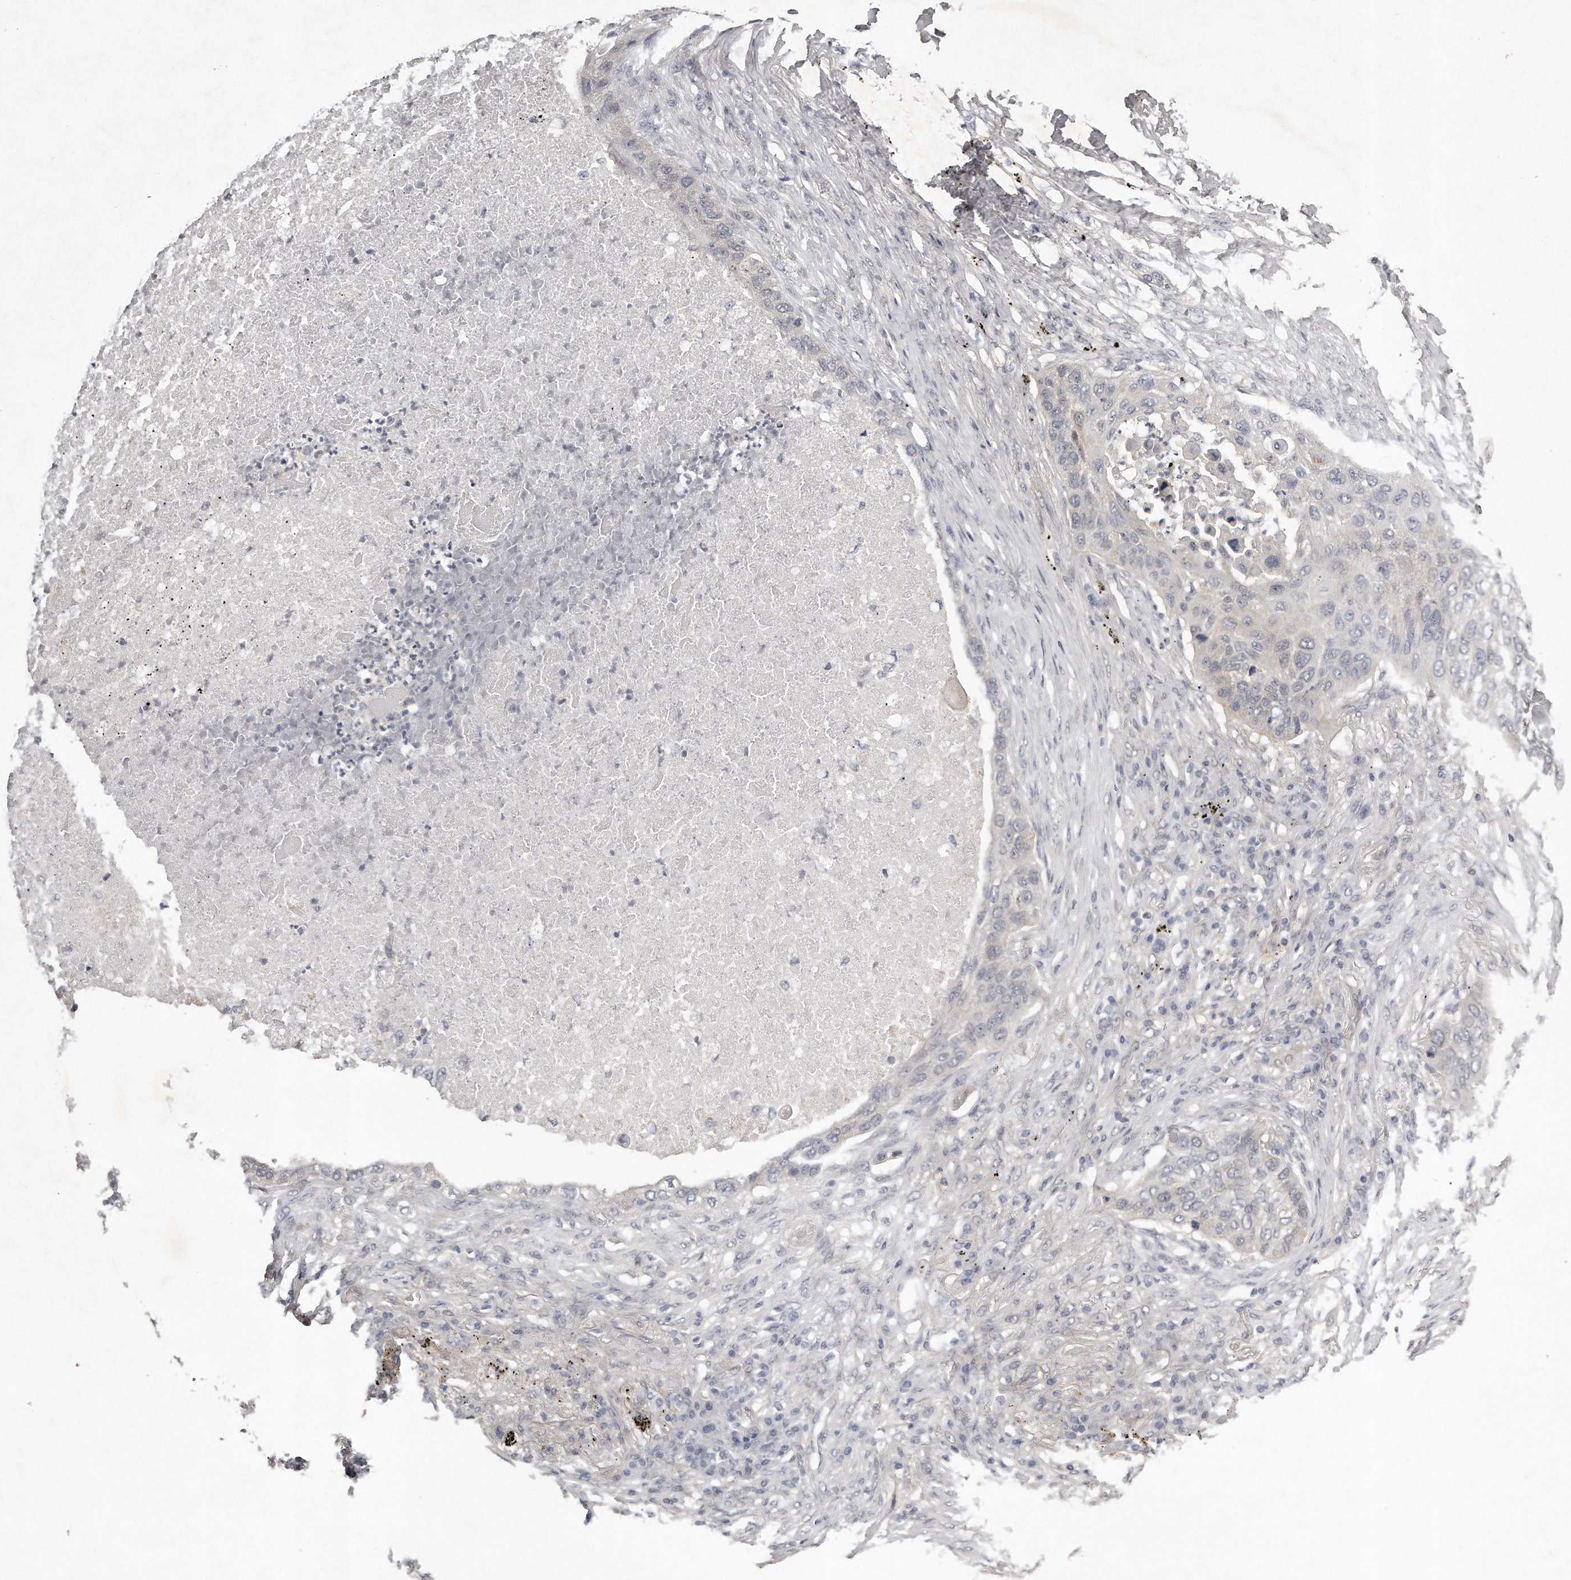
{"staining": {"intensity": "negative", "quantity": "none", "location": "none"}, "tissue": "lung cancer", "cell_type": "Tumor cells", "image_type": "cancer", "snomed": [{"axis": "morphology", "description": "Squamous cell carcinoma, NOS"}, {"axis": "topography", "description": "Lung"}], "caption": "An image of human lung cancer is negative for staining in tumor cells.", "gene": "GGCT", "patient": {"sex": "female", "age": 63}}